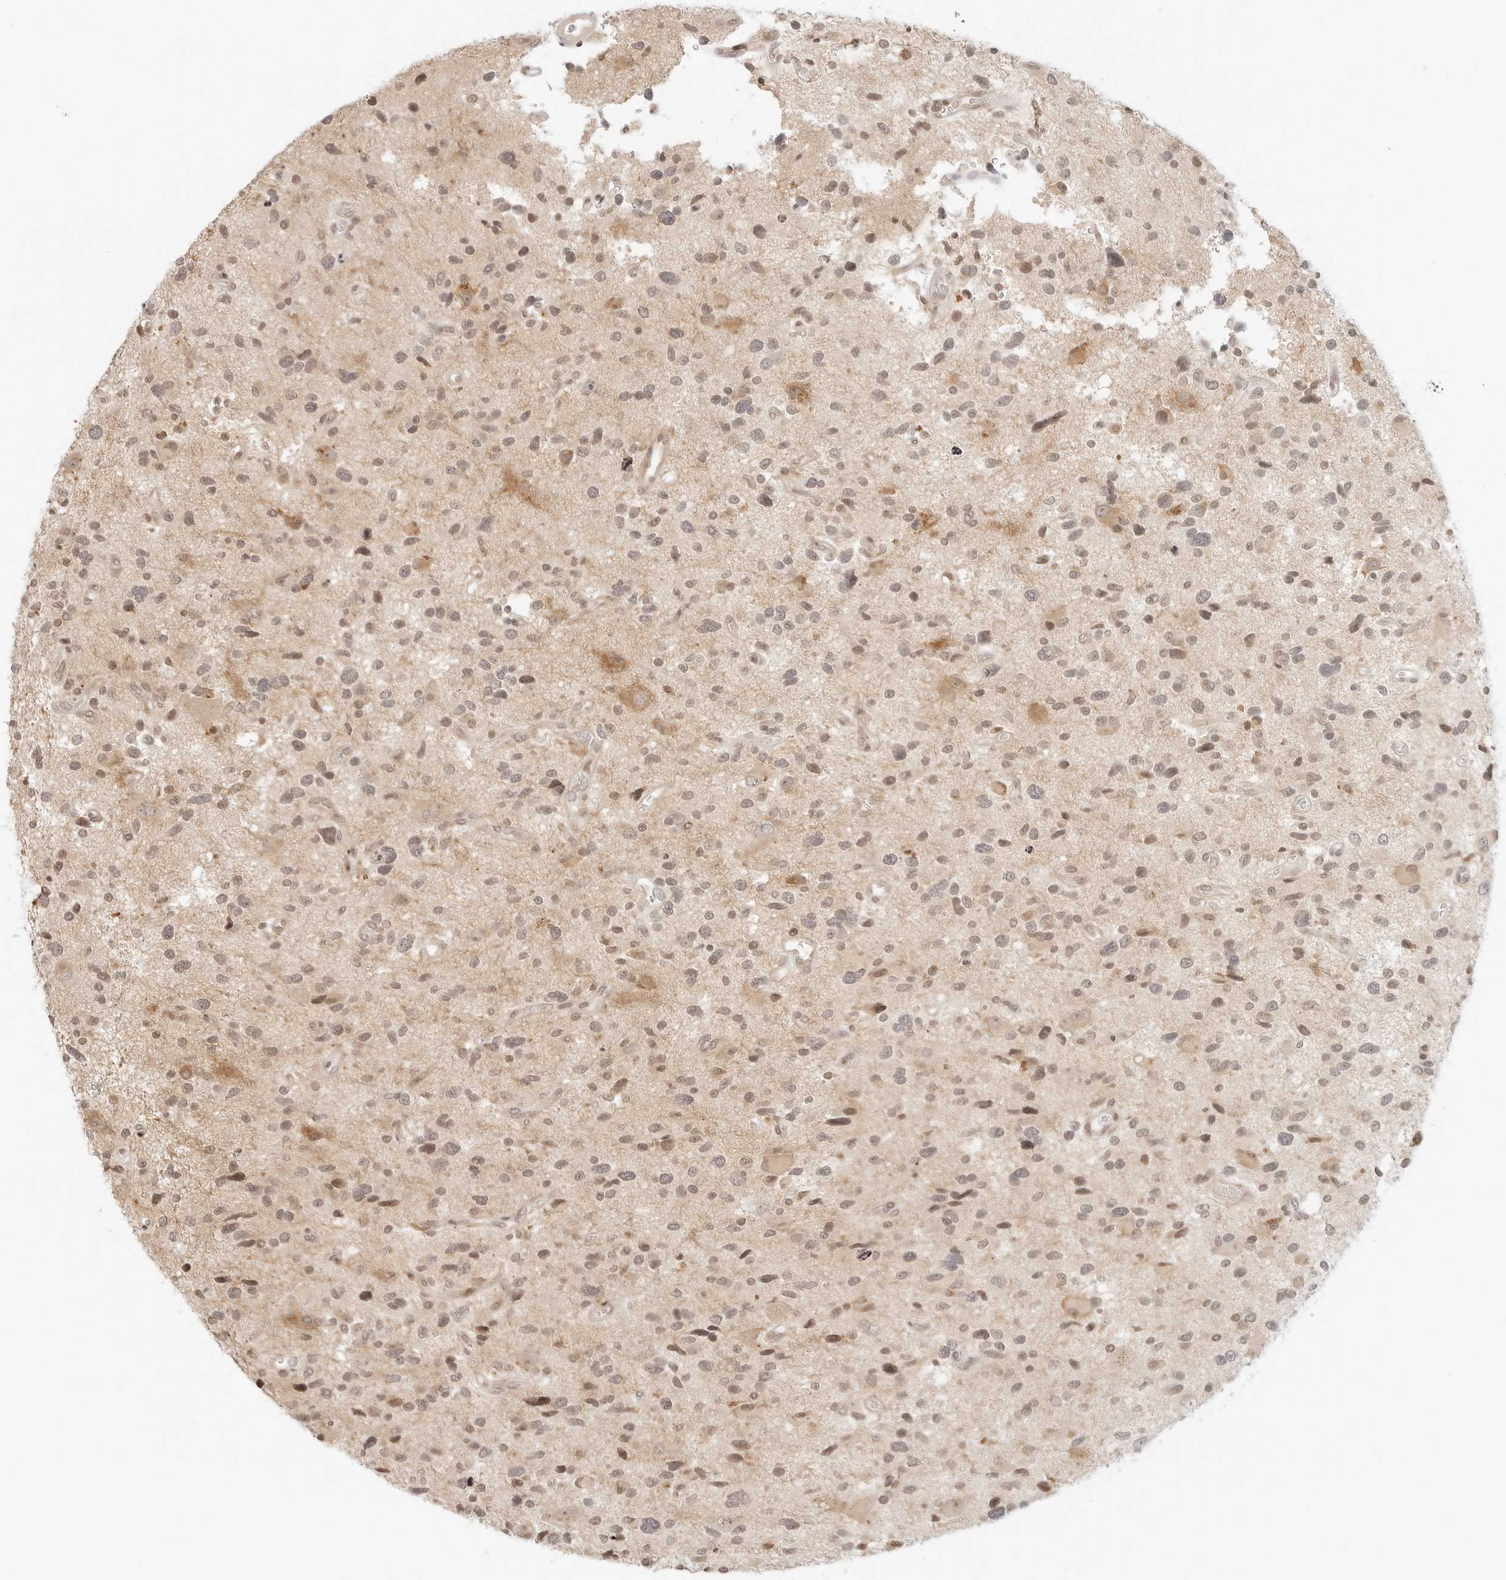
{"staining": {"intensity": "weak", "quantity": ">75%", "location": "cytoplasmic/membranous,nuclear"}, "tissue": "glioma", "cell_type": "Tumor cells", "image_type": "cancer", "snomed": [{"axis": "morphology", "description": "Glioma, malignant, High grade"}, {"axis": "topography", "description": "Brain"}], "caption": "This image exhibits immunohistochemistry staining of malignant high-grade glioma, with low weak cytoplasmic/membranous and nuclear staining in about >75% of tumor cells.", "gene": "RPS6KL1", "patient": {"sex": "male", "age": 33}}